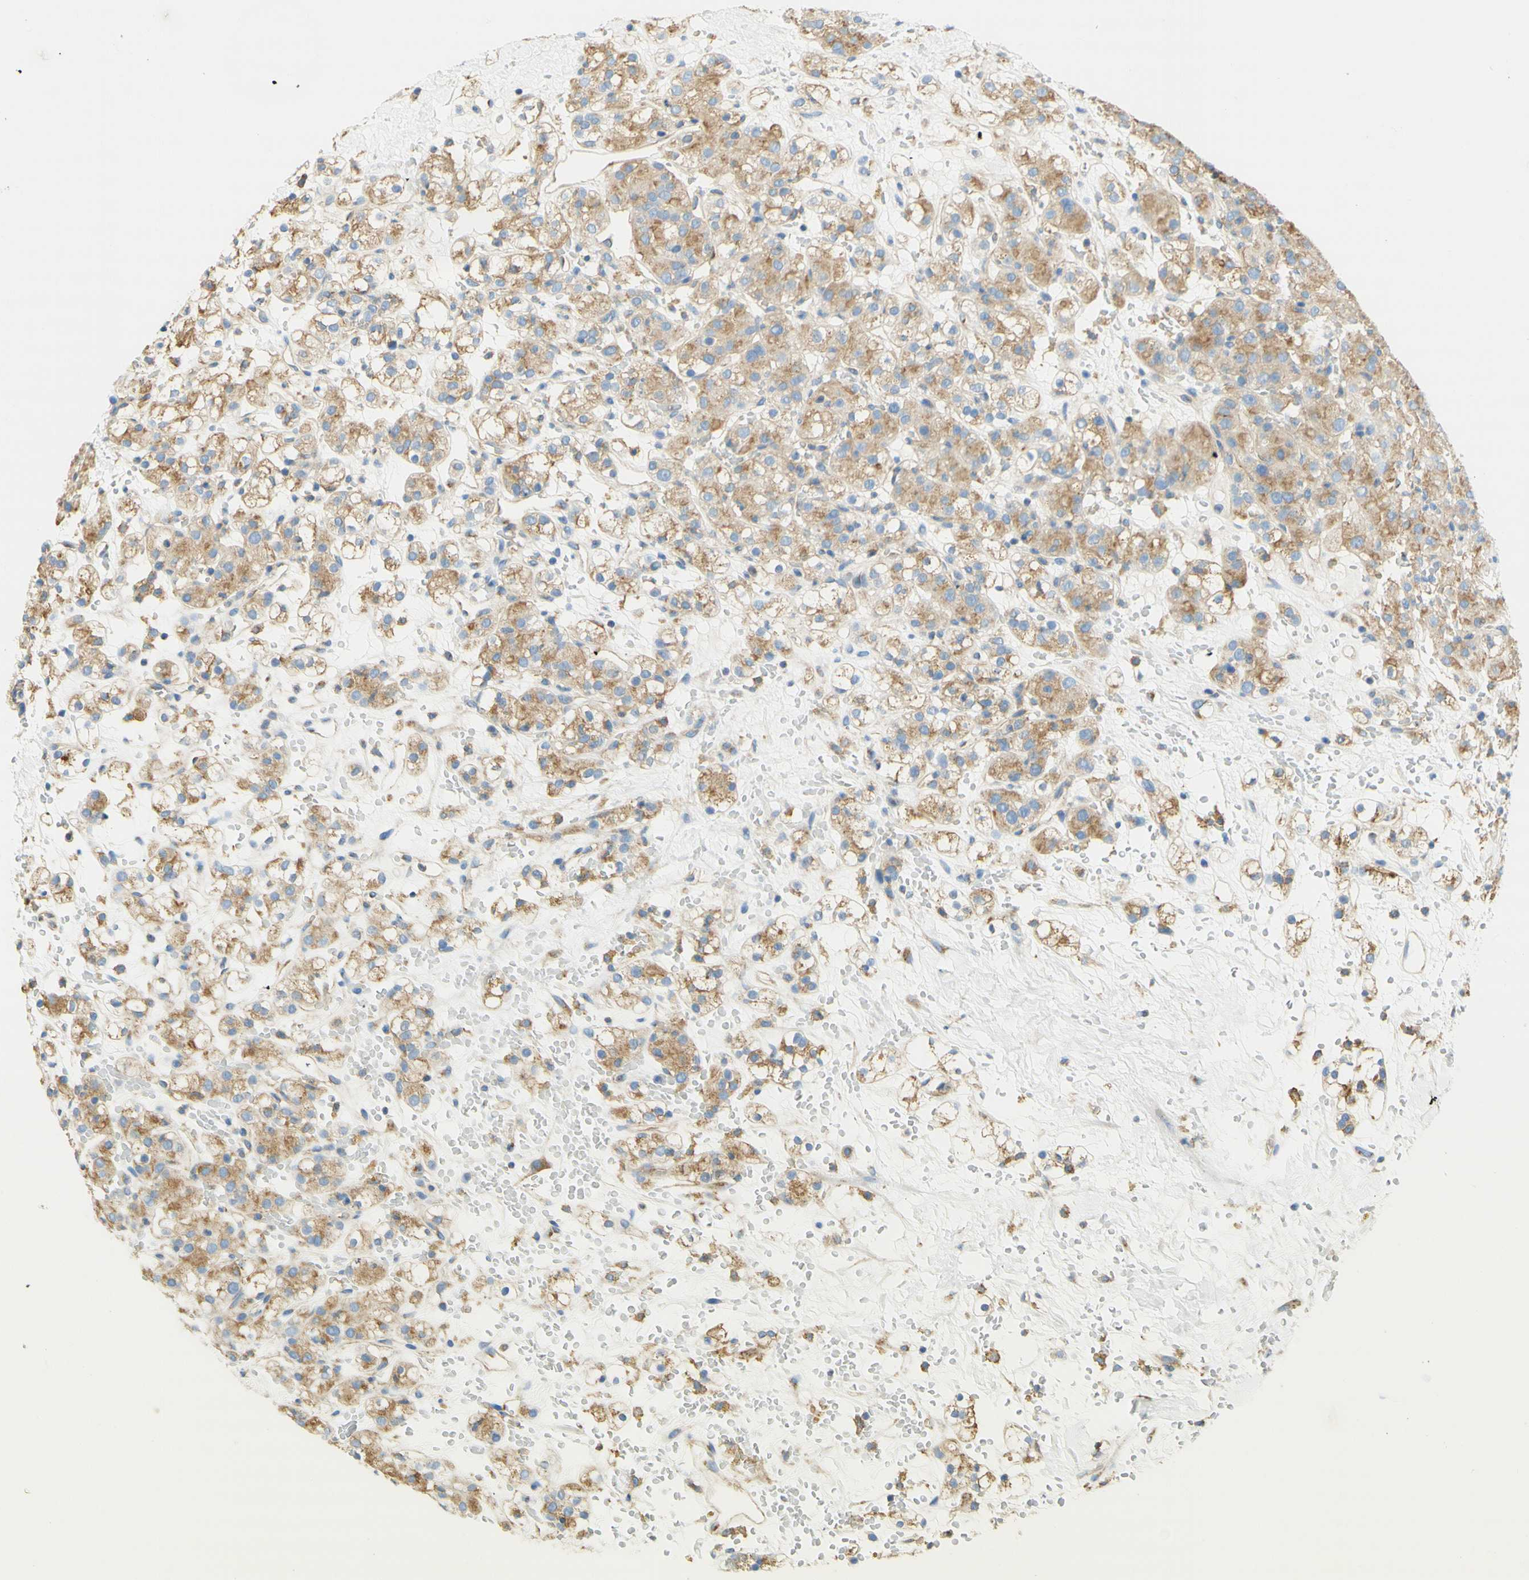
{"staining": {"intensity": "moderate", "quantity": "<25%", "location": "none"}, "tissue": "renal cancer", "cell_type": "Tumor cells", "image_type": "cancer", "snomed": [{"axis": "morphology", "description": "Adenocarcinoma, NOS"}, {"axis": "topography", "description": "Kidney"}], "caption": "Immunohistochemistry of adenocarcinoma (renal) displays low levels of moderate None expression in about <25% of tumor cells.", "gene": "CLTC", "patient": {"sex": "male", "age": 61}}